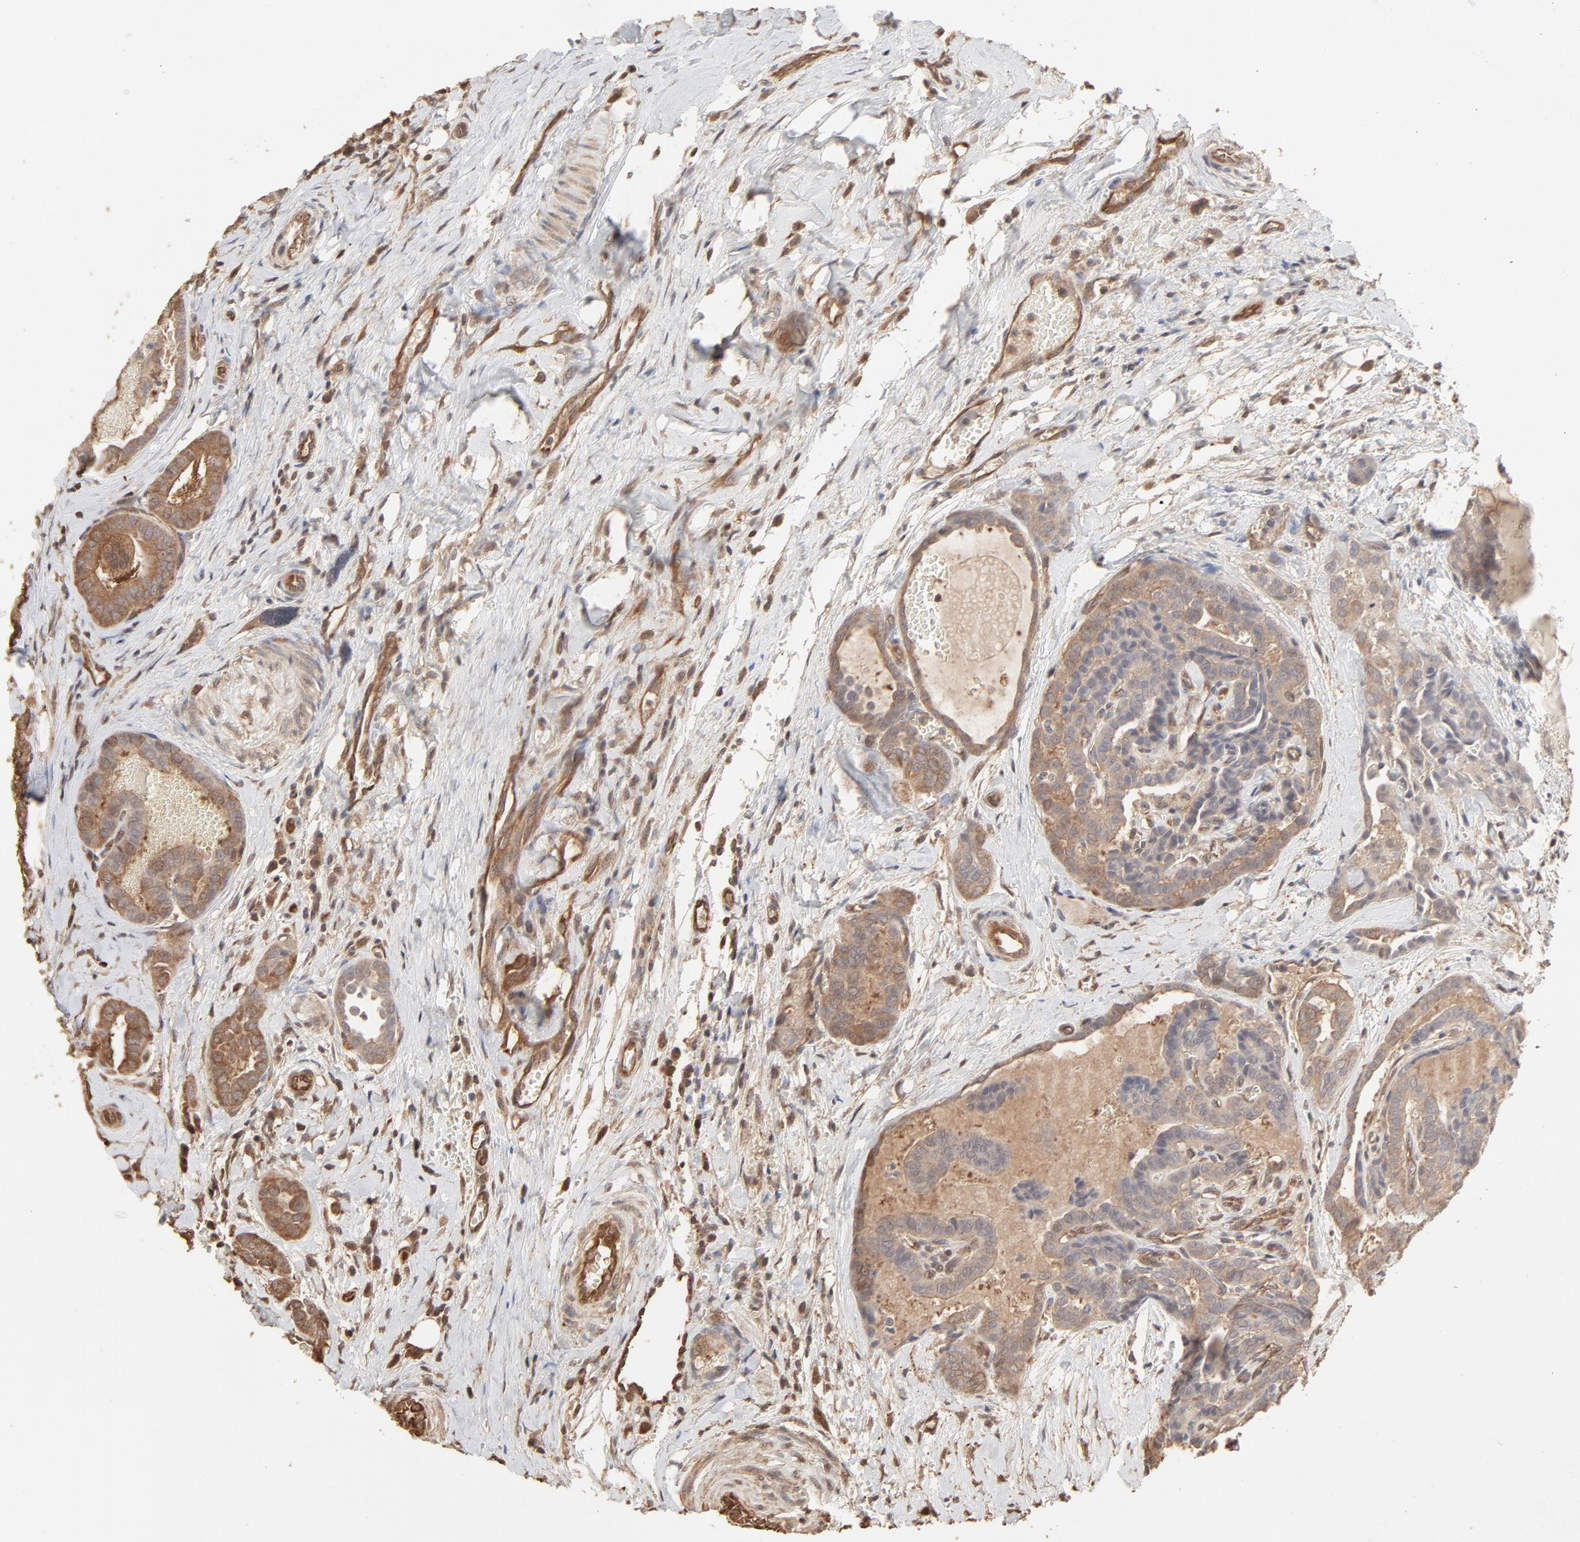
{"staining": {"intensity": "moderate", "quantity": ">75%", "location": "cytoplasmic/membranous"}, "tissue": "thyroid cancer", "cell_type": "Tumor cells", "image_type": "cancer", "snomed": [{"axis": "morphology", "description": "Carcinoma, NOS"}, {"axis": "topography", "description": "Thyroid gland"}], "caption": "Immunohistochemistry (IHC) of thyroid cancer shows medium levels of moderate cytoplasmic/membranous staining in approximately >75% of tumor cells.", "gene": "PPP2CA", "patient": {"sex": "female", "age": 91}}